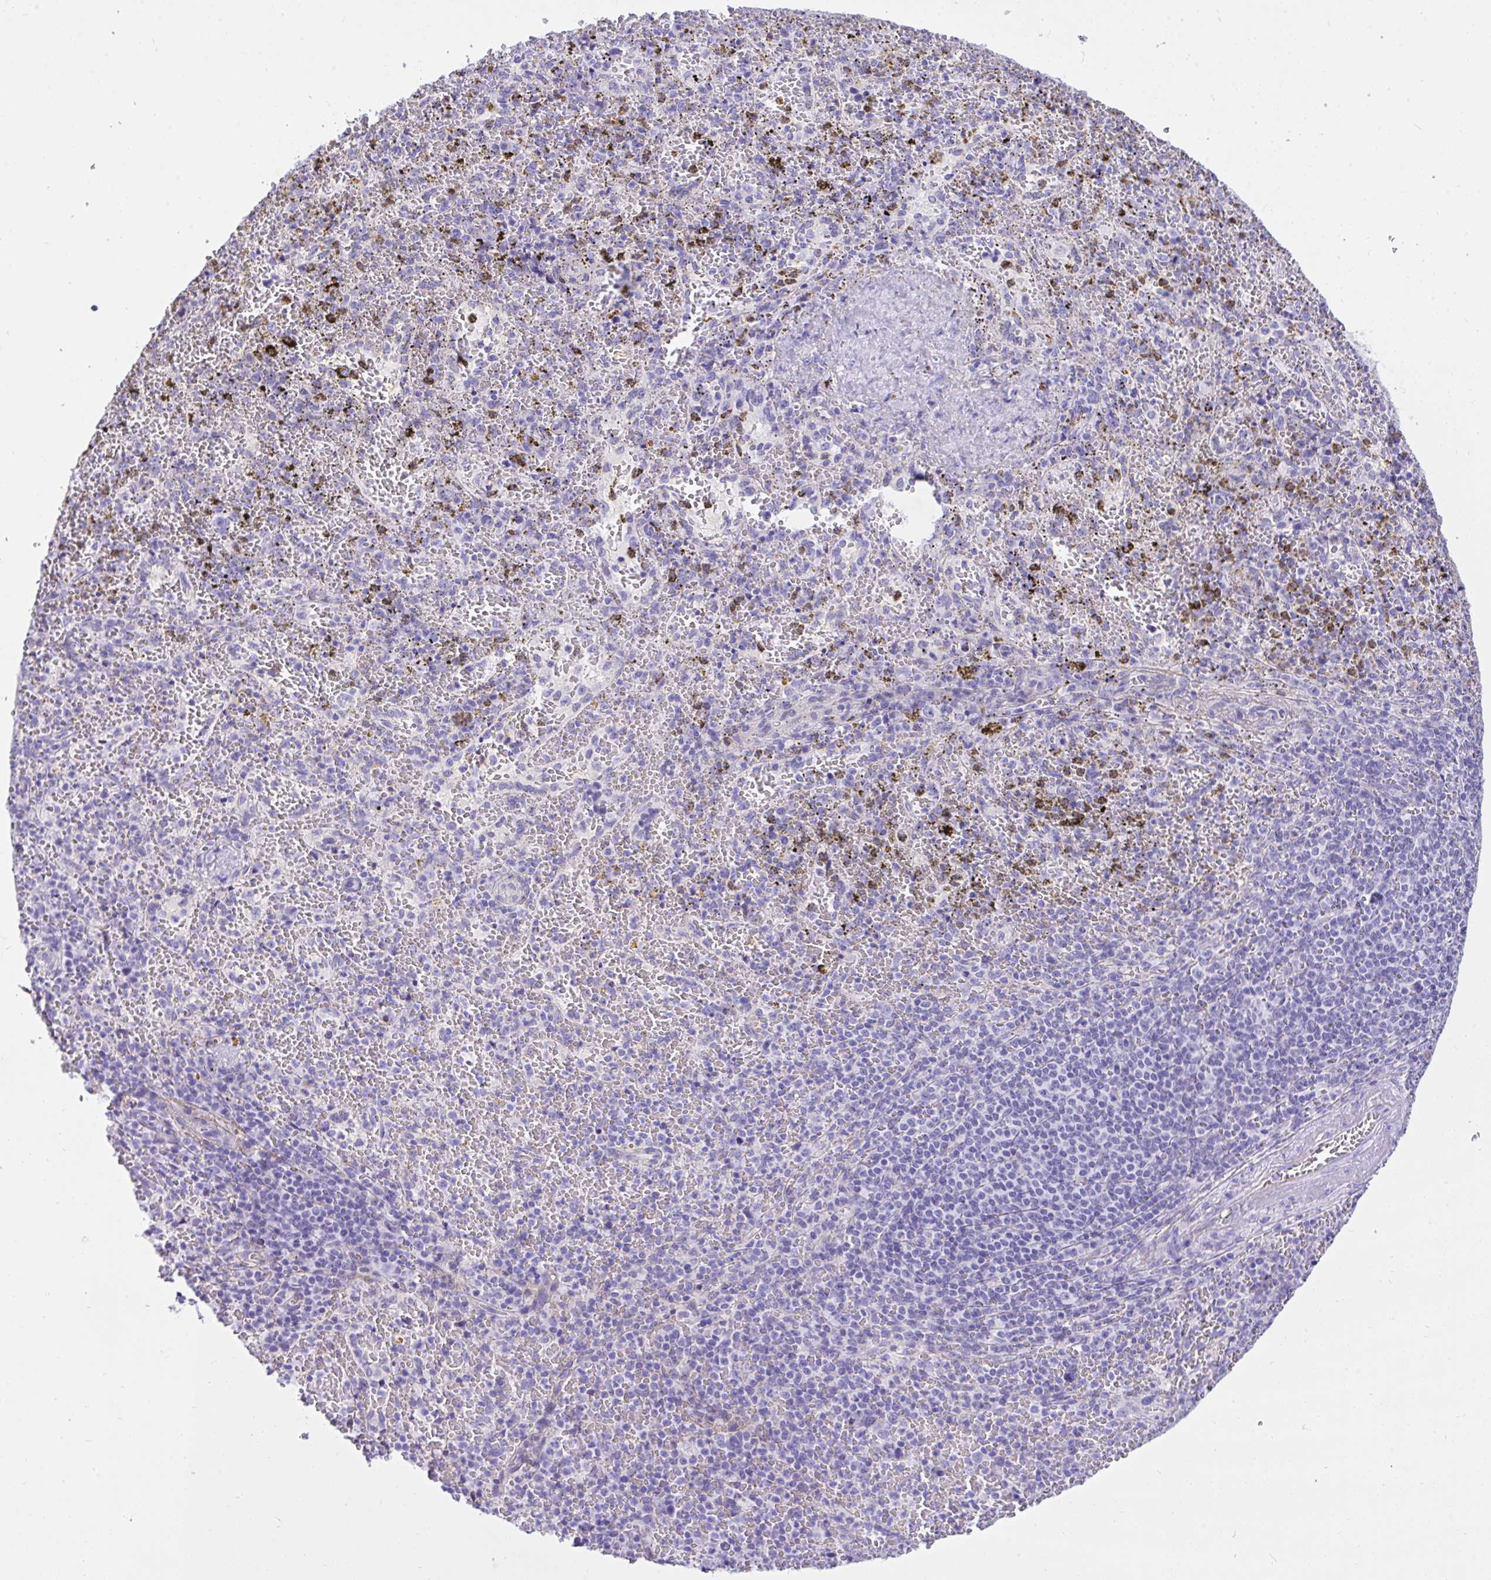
{"staining": {"intensity": "negative", "quantity": "none", "location": "none"}, "tissue": "spleen", "cell_type": "Cells in red pulp", "image_type": "normal", "snomed": [{"axis": "morphology", "description": "Normal tissue, NOS"}, {"axis": "topography", "description": "Spleen"}], "caption": "Immunohistochemistry micrograph of unremarkable spleen stained for a protein (brown), which shows no staining in cells in red pulp. The staining is performed using DAB brown chromogen with nuclei counter-stained in using hematoxylin.", "gene": "TLN2", "patient": {"sex": "female", "age": 50}}